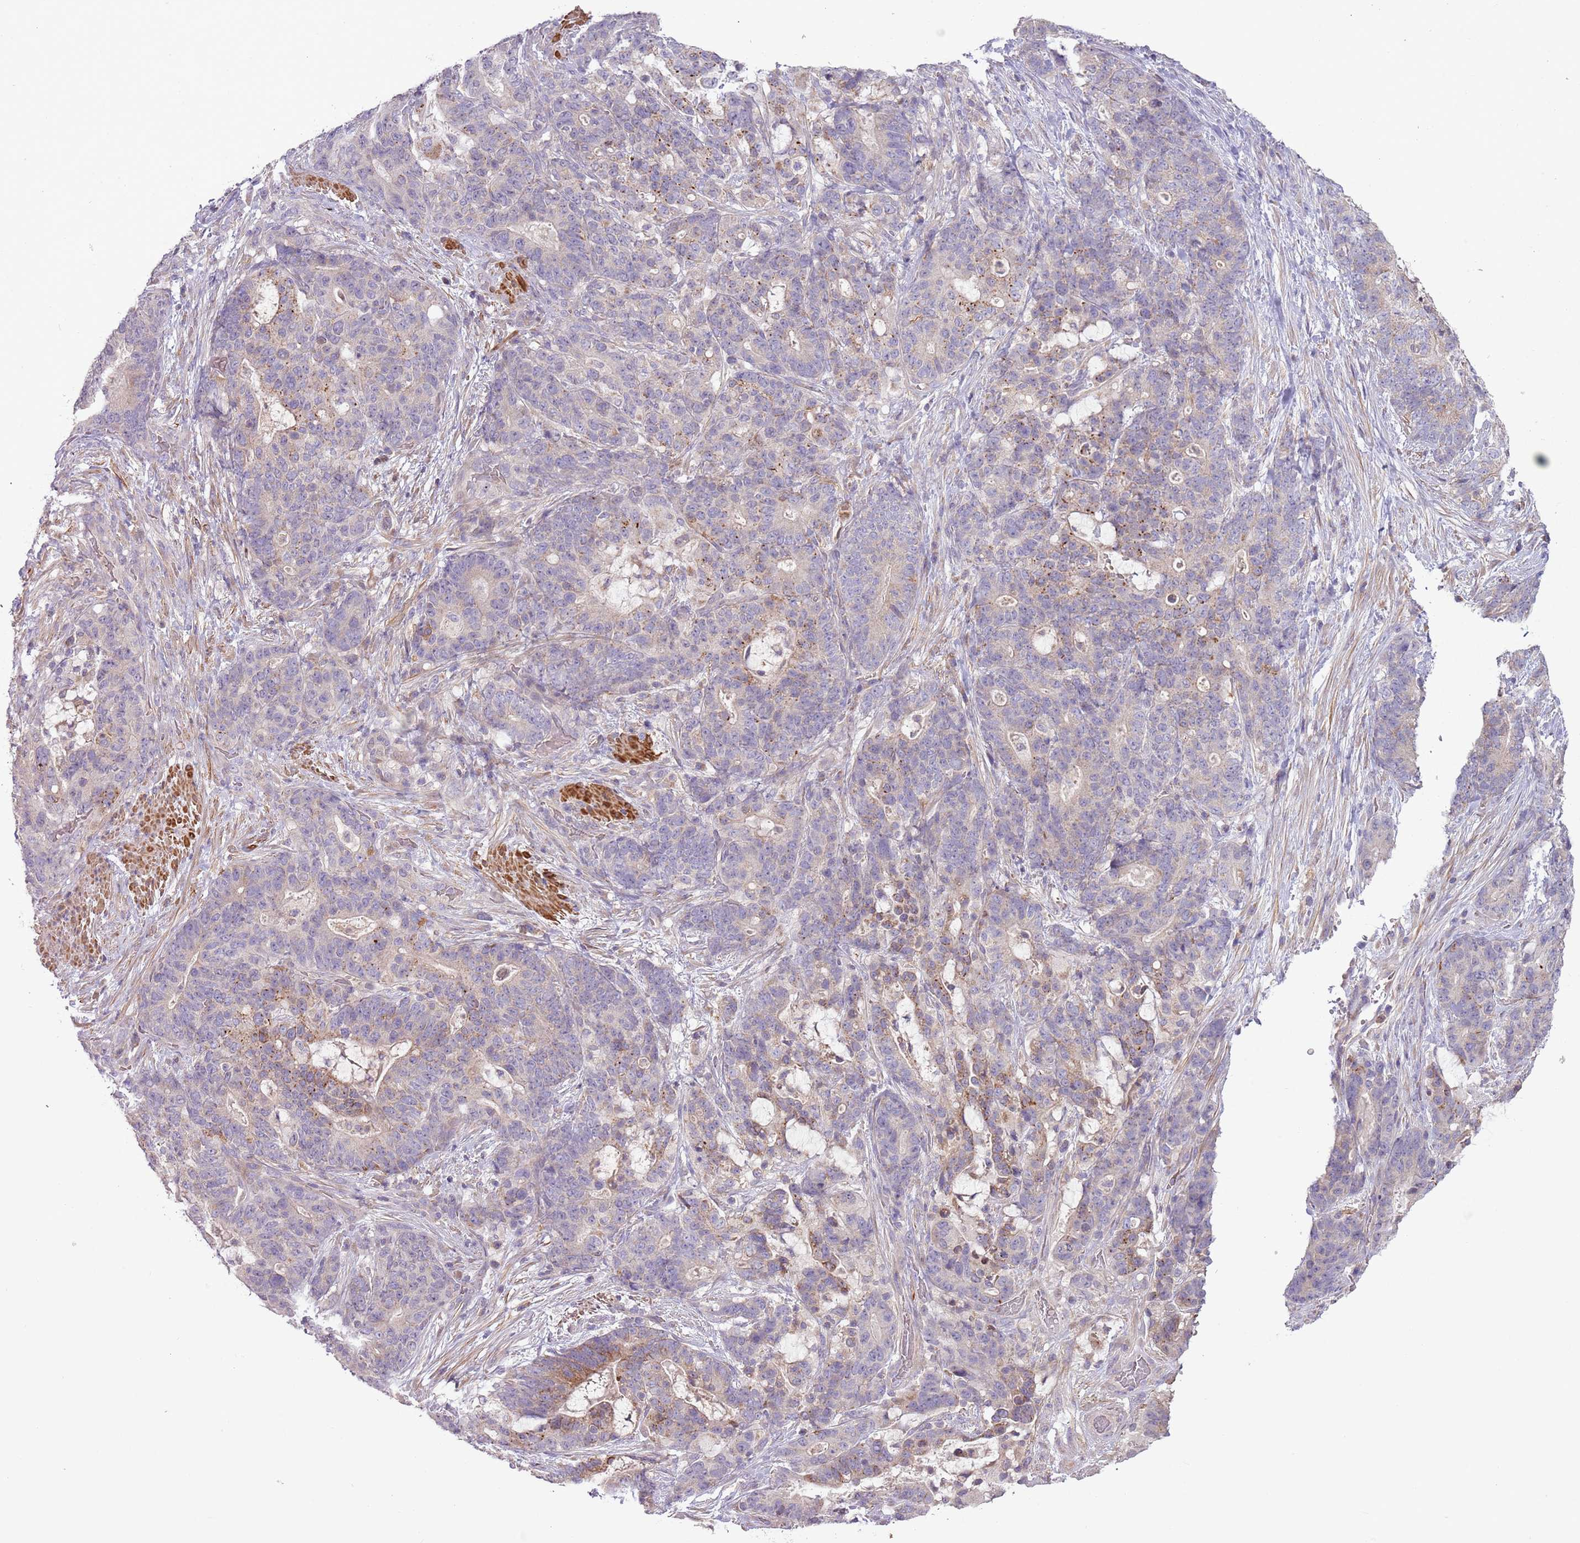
{"staining": {"intensity": "moderate", "quantity": "<25%", "location": "cytoplasmic/membranous"}, "tissue": "stomach cancer", "cell_type": "Tumor cells", "image_type": "cancer", "snomed": [{"axis": "morphology", "description": "Normal tissue, NOS"}, {"axis": "morphology", "description": "Adenocarcinoma, NOS"}, {"axis": "topography", "description": "Stomach"}], "caption": "Immunohistochemical staining of adenocarcinoma (stomach) shows low levels of moderate cytoplasmic/membranous staining in approximately <25% of tumor cells. (Brightfield microscopy of DAB IHC at high magnification).", "gene": "DTD2", "patient": {"sex": "female", "age": 64}}